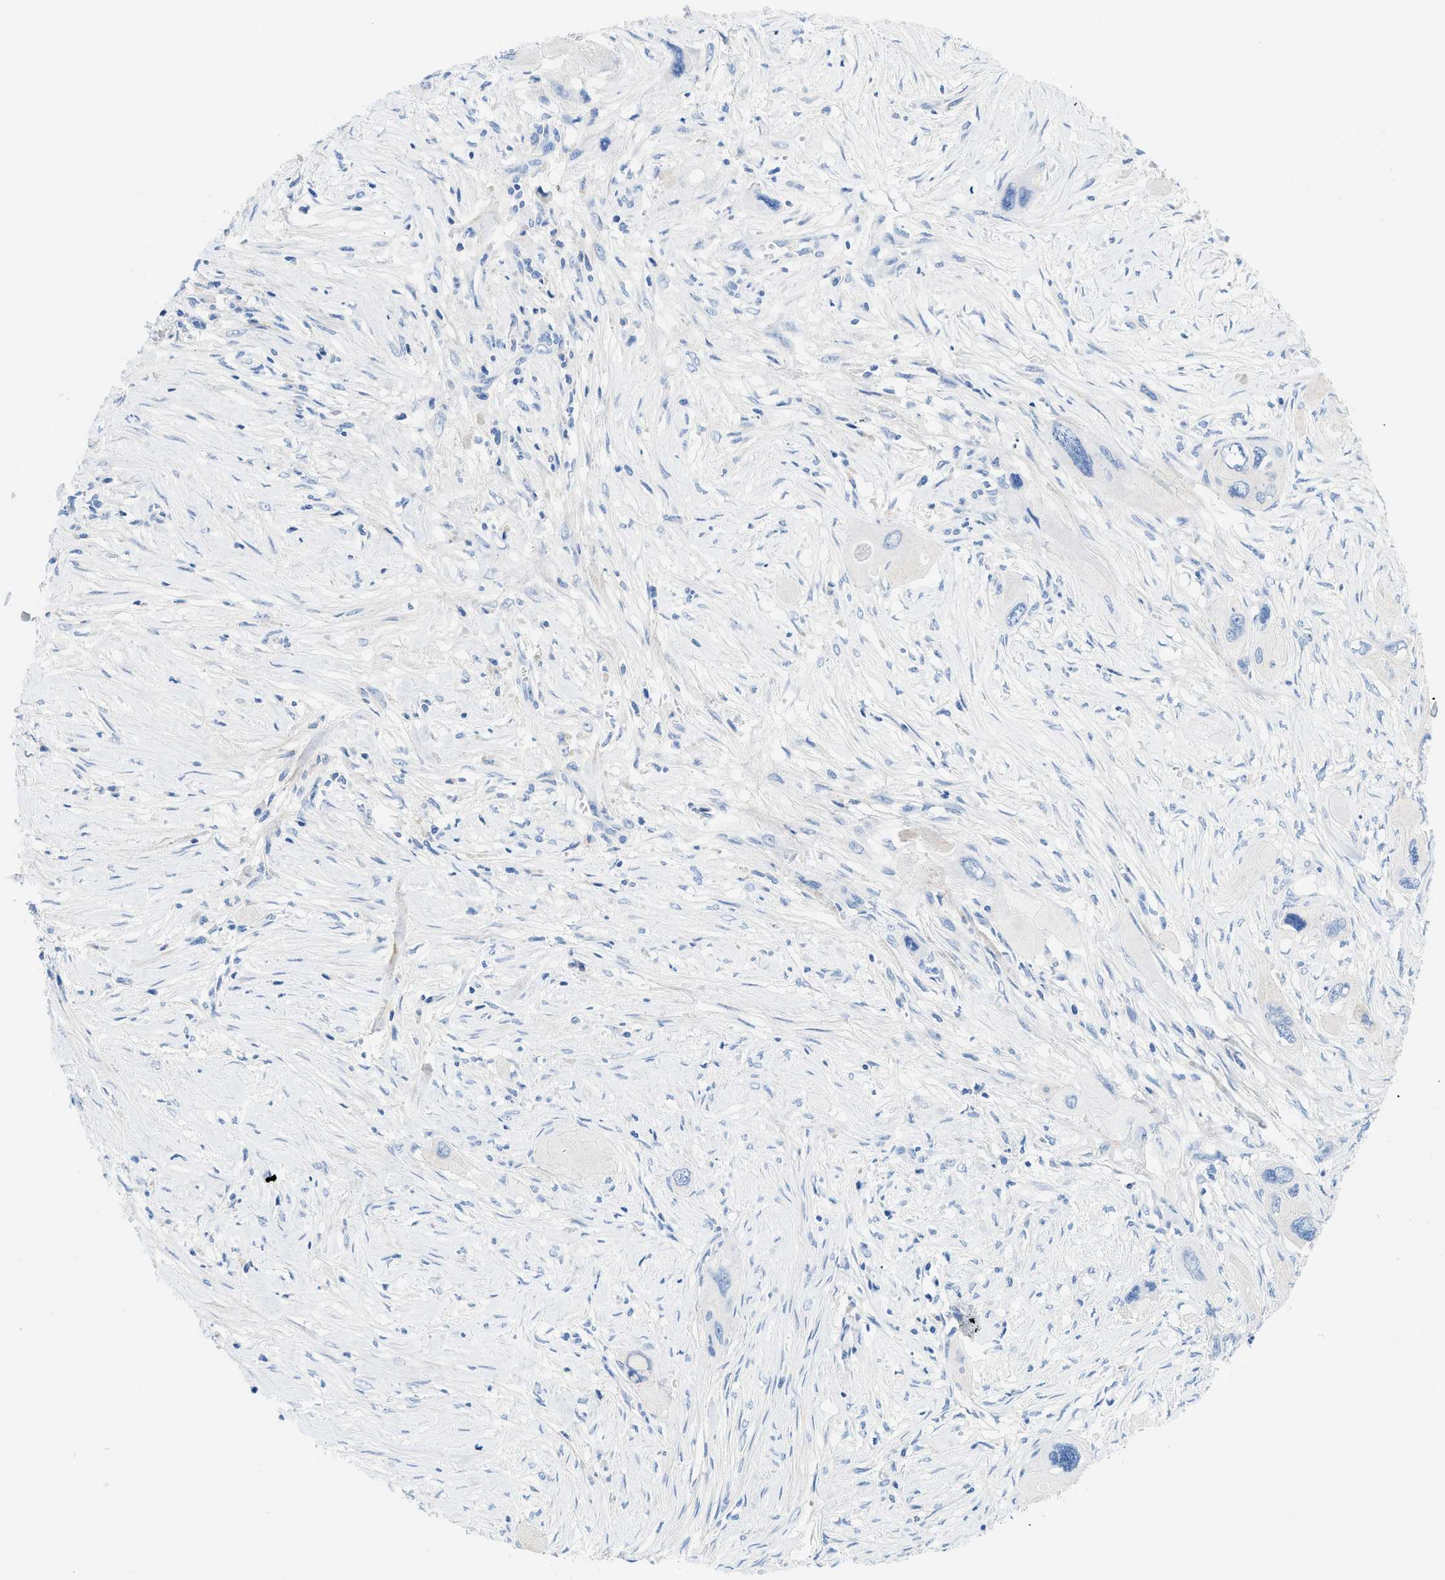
{"staining": {"intensity": "negative", "quantity": "none", "location": "none"}, "tissue": "pancreatic cancer", "cell_type": "Tumor cells", "image_type": "cancer", "snomed": [{"axis": "morphology", "description": "Adenocarcinoma, NOS"}, {"axis": "topography", "description": "Pancreas"}], "caption": "Immunohistochemical staining of pancreatic cancer (adenocarcinoma) exhibits no significant expression in tumor cells.", "gene": "COL3A1", "patient": {"sex": "male", "age": 73}}